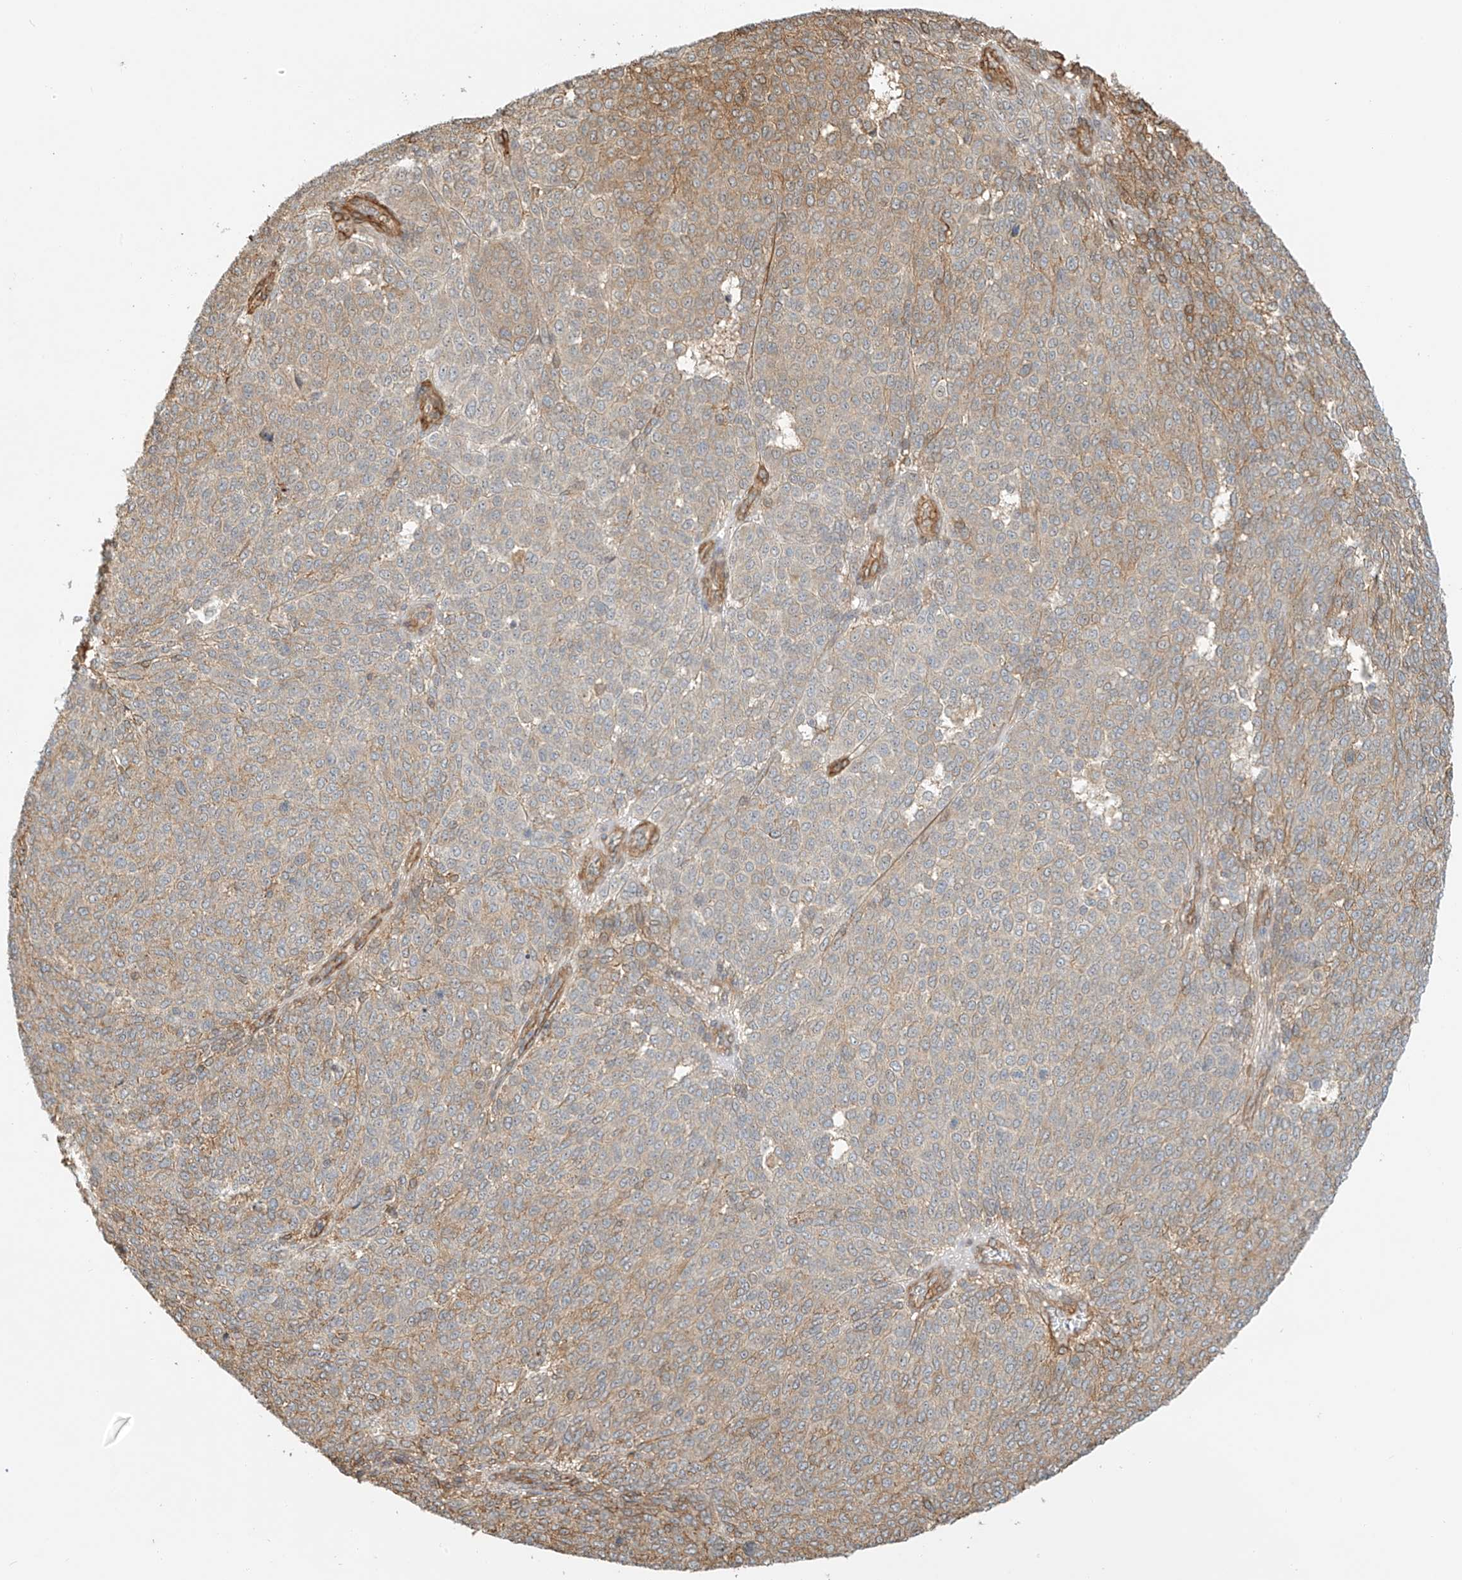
{"staining": {"intensity": "moderate", "quantity": "<25%", "location": "cytoplasmic/membranous"}, "tissue": "melanoma", "cell_type": "Tumor cells", "image_type": "cancer", "snomed": [{"axis": "morphology", "description": "Malignant melanoma, NOS"}, {"axis": "topography", "description": "Skin"}], "caption": "Tumor cells exhibit low levels of moderate cytoplasmic/membranous expression in about <25% of cells in melanoma.", "gene": "CSMD3", "patient": {"sex": "male", "age": 49}}